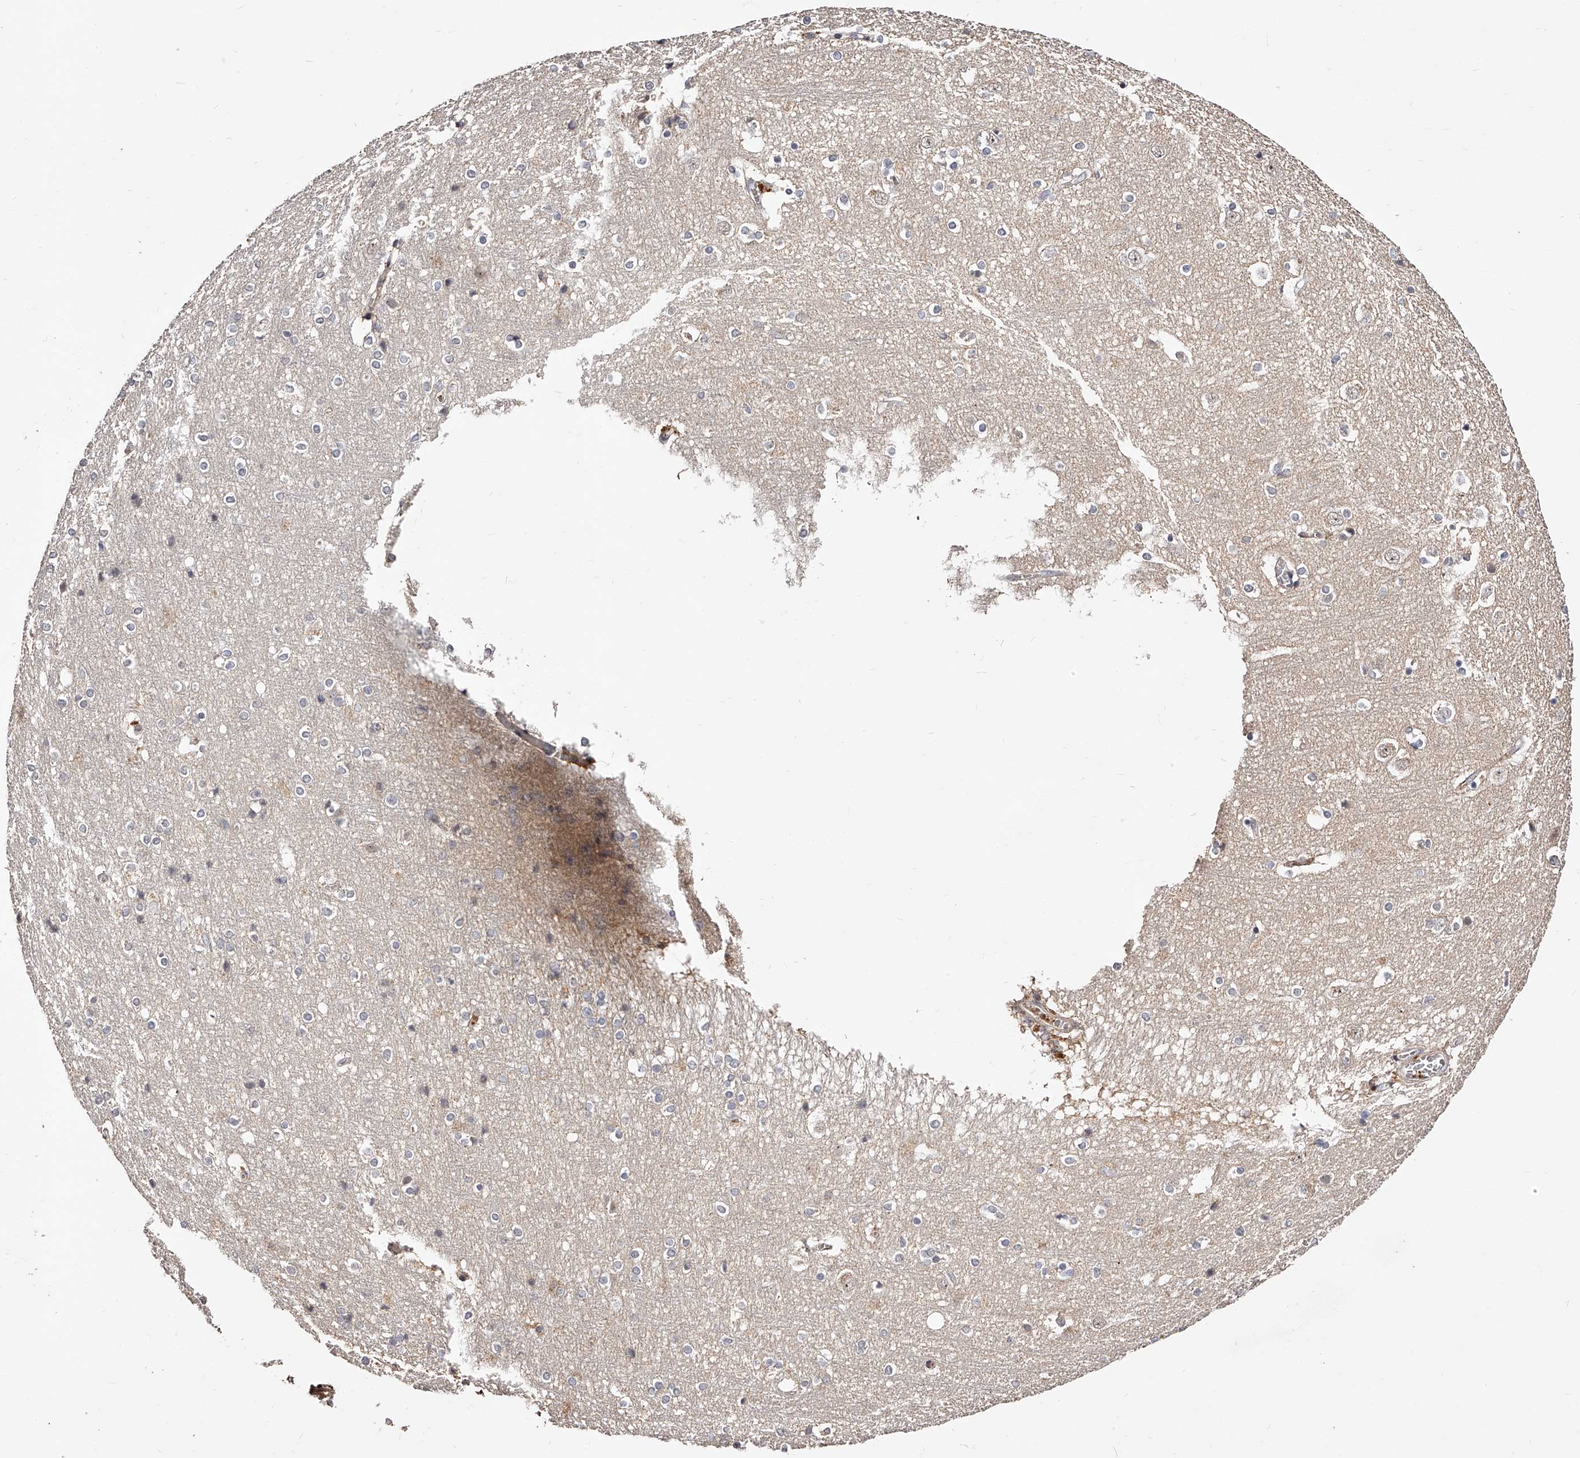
{"staining": {"intensity": "moderate", "quantity": ">75%", "location": "nuclear"}, "tissue": "cerebral cortex", "cell_type": "Endothelial cells", "image_type": "normal", "snomed": [{"axis": "morphology", "description": "Normal tissue, NOS"}, {"axis": "topography", "description": "Cerebral cortex"}], "caption": "Approximately >75% of endothelial cells in benign human cerebral cortex exhibit moderate nuclear protein positivity as visualized by brown immunohistochemical staining.", "gene": "ZNF502", "patient": {"sex": "male", "age": 54}}